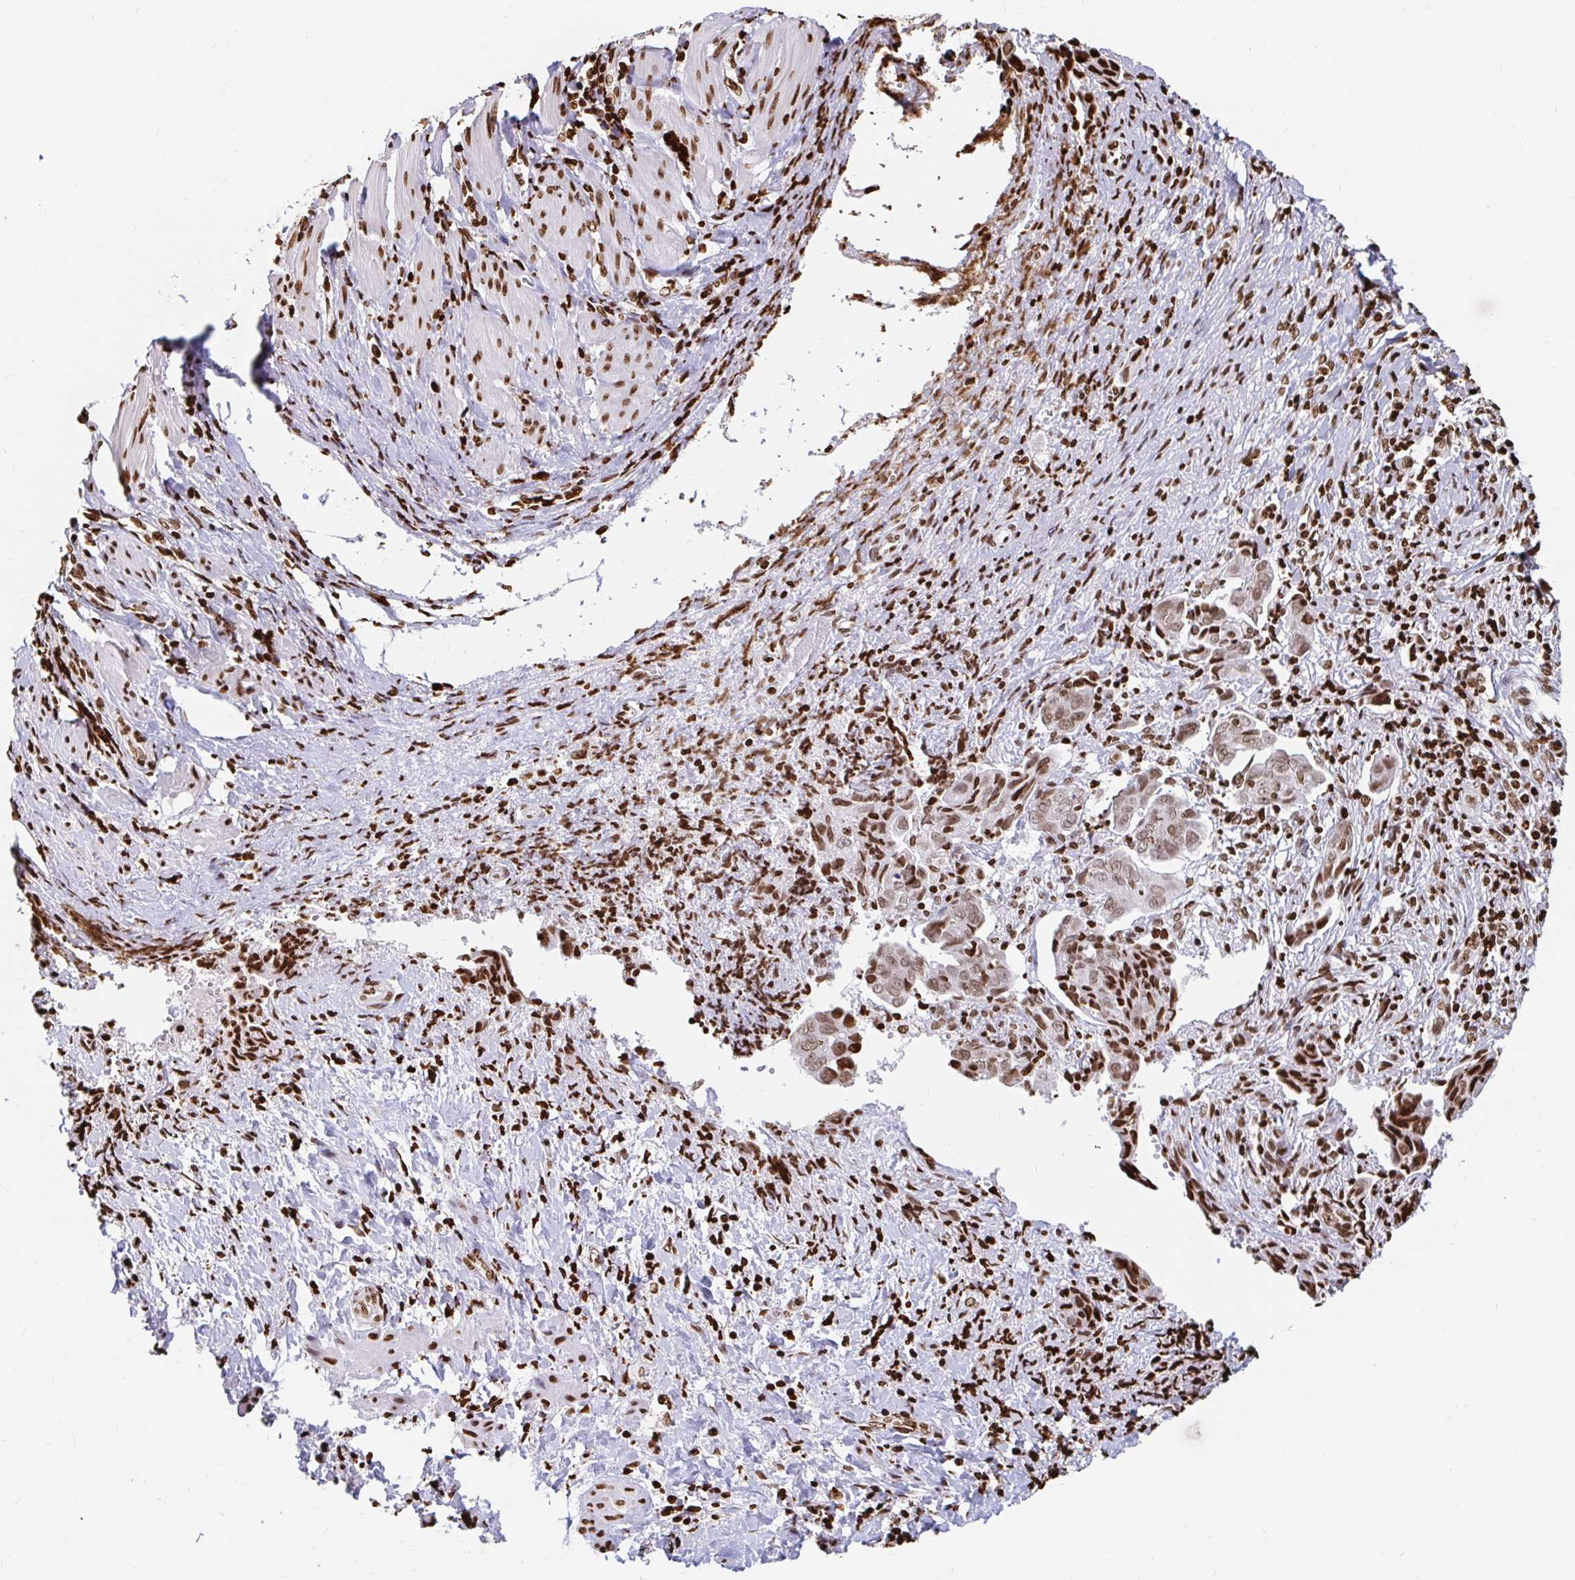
{"staining": {"intensity": "moderate", "quantity": ">75%", "location": "nuclear"}, "tissue": "ovarian cancer", "cell_type": "Tumor cells", "image_type": "cancer", "snomed": [{"axis": "morphology", "description": "Carcinoma, endometroid"}, {"axis": "topography", "description": "Ovary"}], "caption": "Ovarian cancer tissue exhibits moderate nuclear staining in about >75% of tumor cells (DAB IHC, brown staining for protein, blue staining for nuclei).", "gene": "H2BC5", "patient": {"sex": "female", "age": 70}}